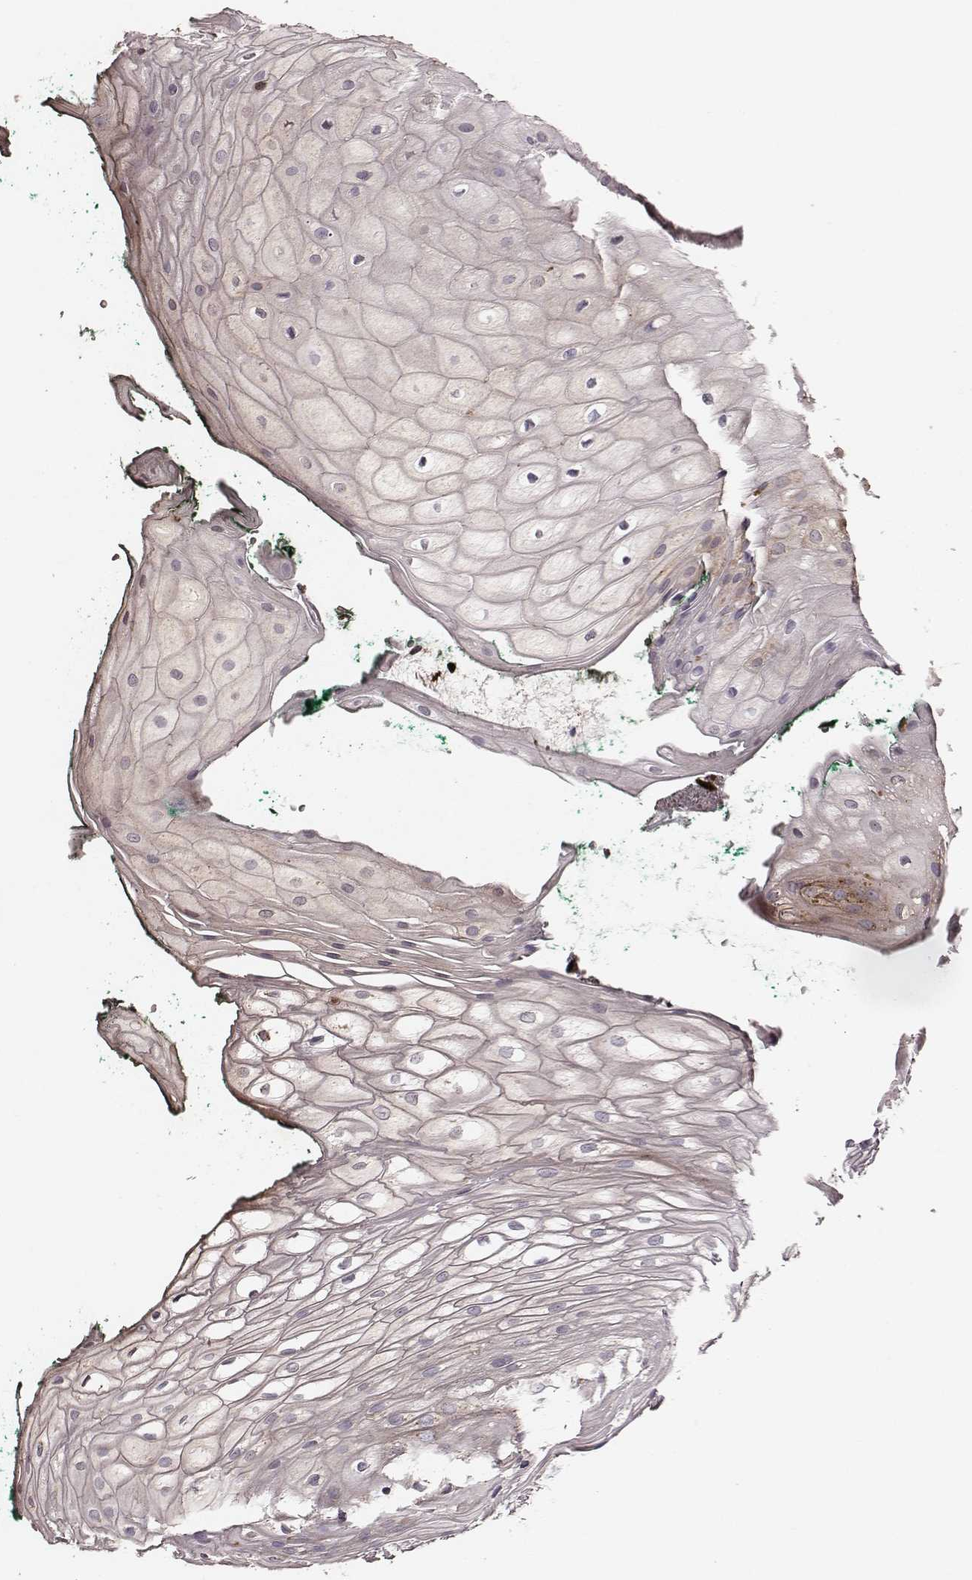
{"staining": {"intensity": "moderate", "quantity": "<25%", "location": "cytoplasmic/membranous"}, "tissue": "oral mucosa", "cell_type": "Squamous epithelial cells", "image_type": "normal", "snomed": [{"axis": "morphology", "description": "Normal tissue, NOS"}, {"axis": "topography", "description": "Oral tissue"}, {"axis": "topography", "description": "Head-Neck"}], "caption": "Moderate cytoplasmic/membranous staining is present in approximately <25% of squamous epithelial cells in benign oral mucosa. (DAB = brown stain, brightfield microscopy at high magnification).", "gene": "VPS26A", "patient": {"sex": "female", "age": 68}}